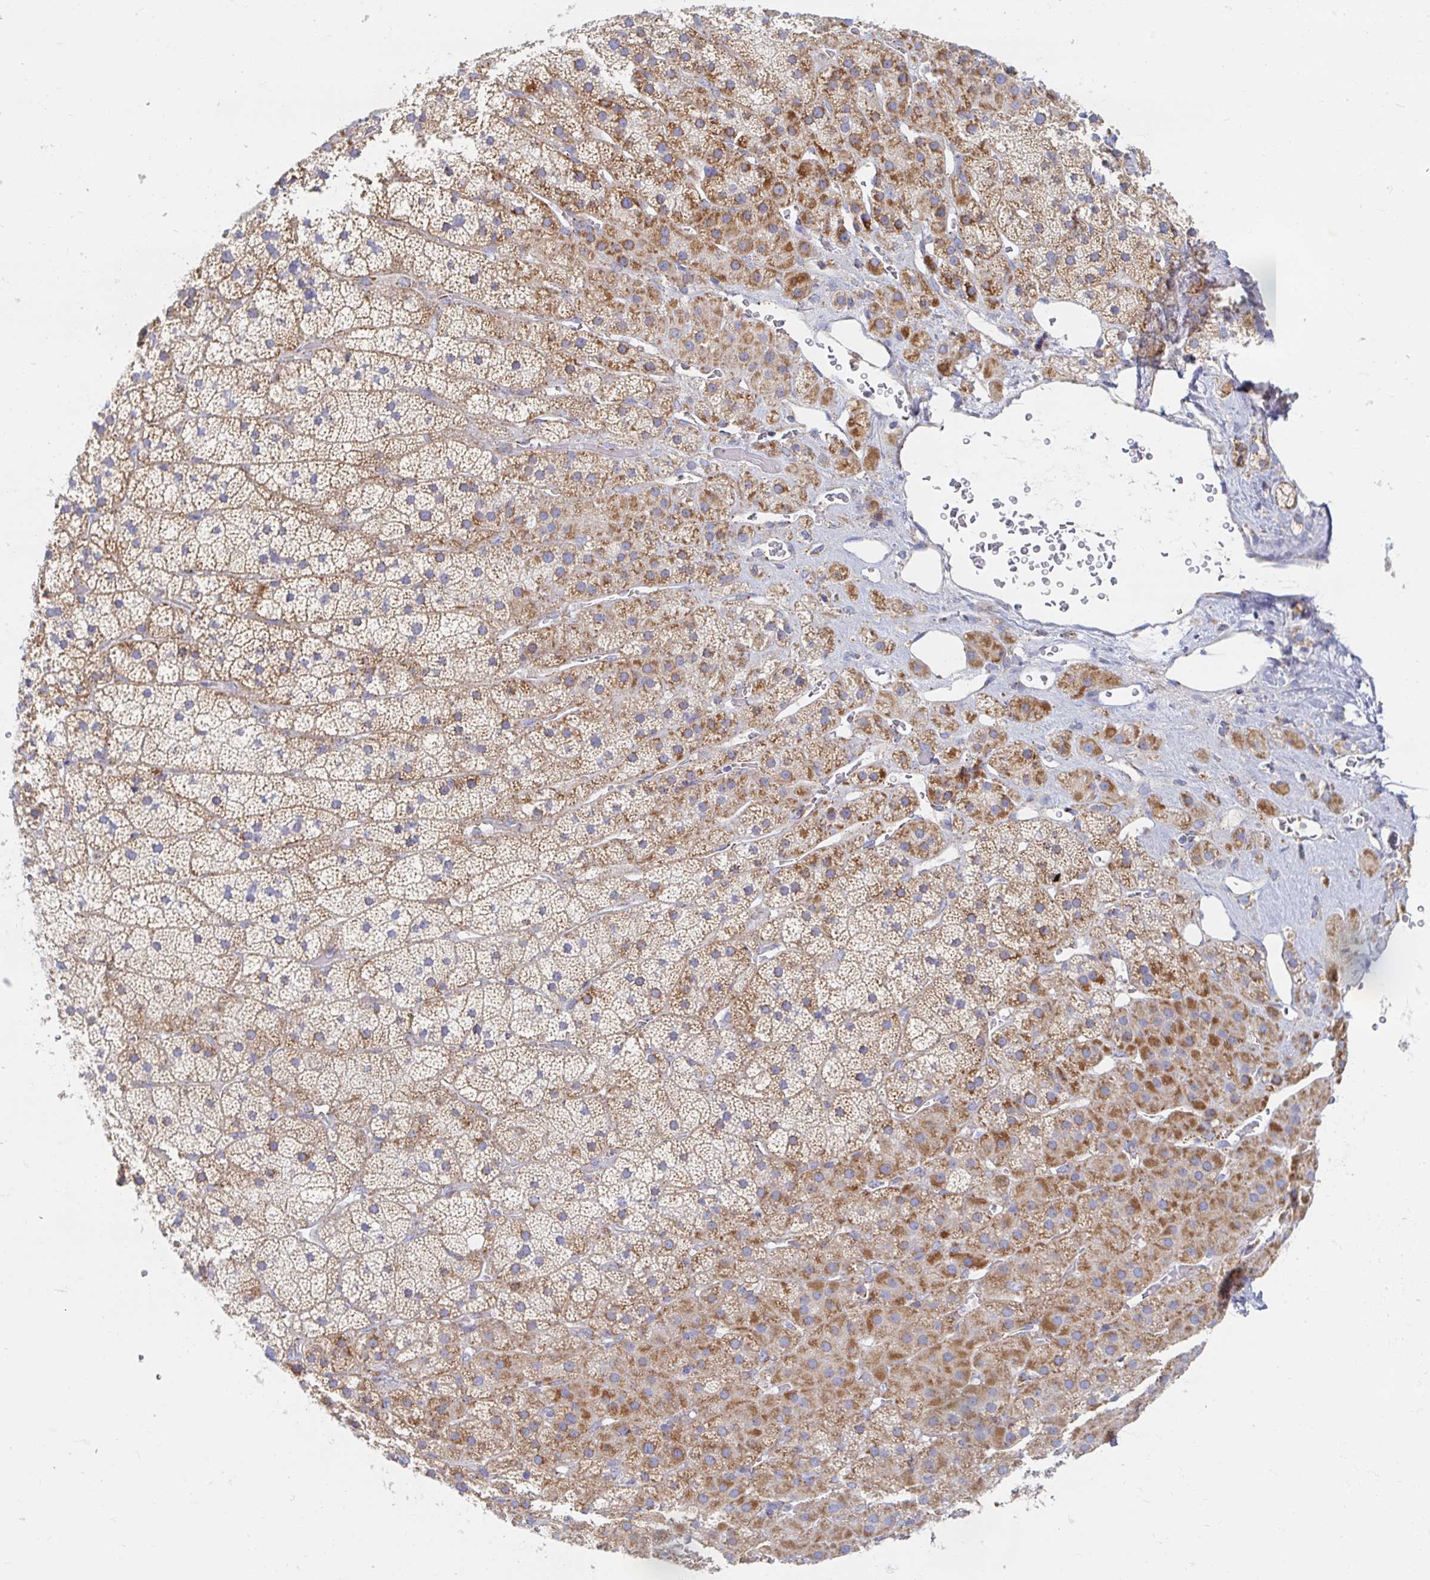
{"staining": {"intensity": "moderate", "quantity": ">75%", "location": "cytoplasmic/membranous"}, "tissue": "adrenal gland", "cell_type": "Glandular cells", "image_type": "normal", "snomed": [{"axis": "morphology", "description": "Normal tissue, NOS"}, {"axis": "topography", "description": "Adrenal gland"}], "caption": "Immunohistochemical staining of normal human adrenal gland shows >75% levels of moderate cytoplasmic/membranous protein staining in approximately >75% of glandular cells.", "gene": "MAVS", "patient": {"sex": "male", "age": 57}}